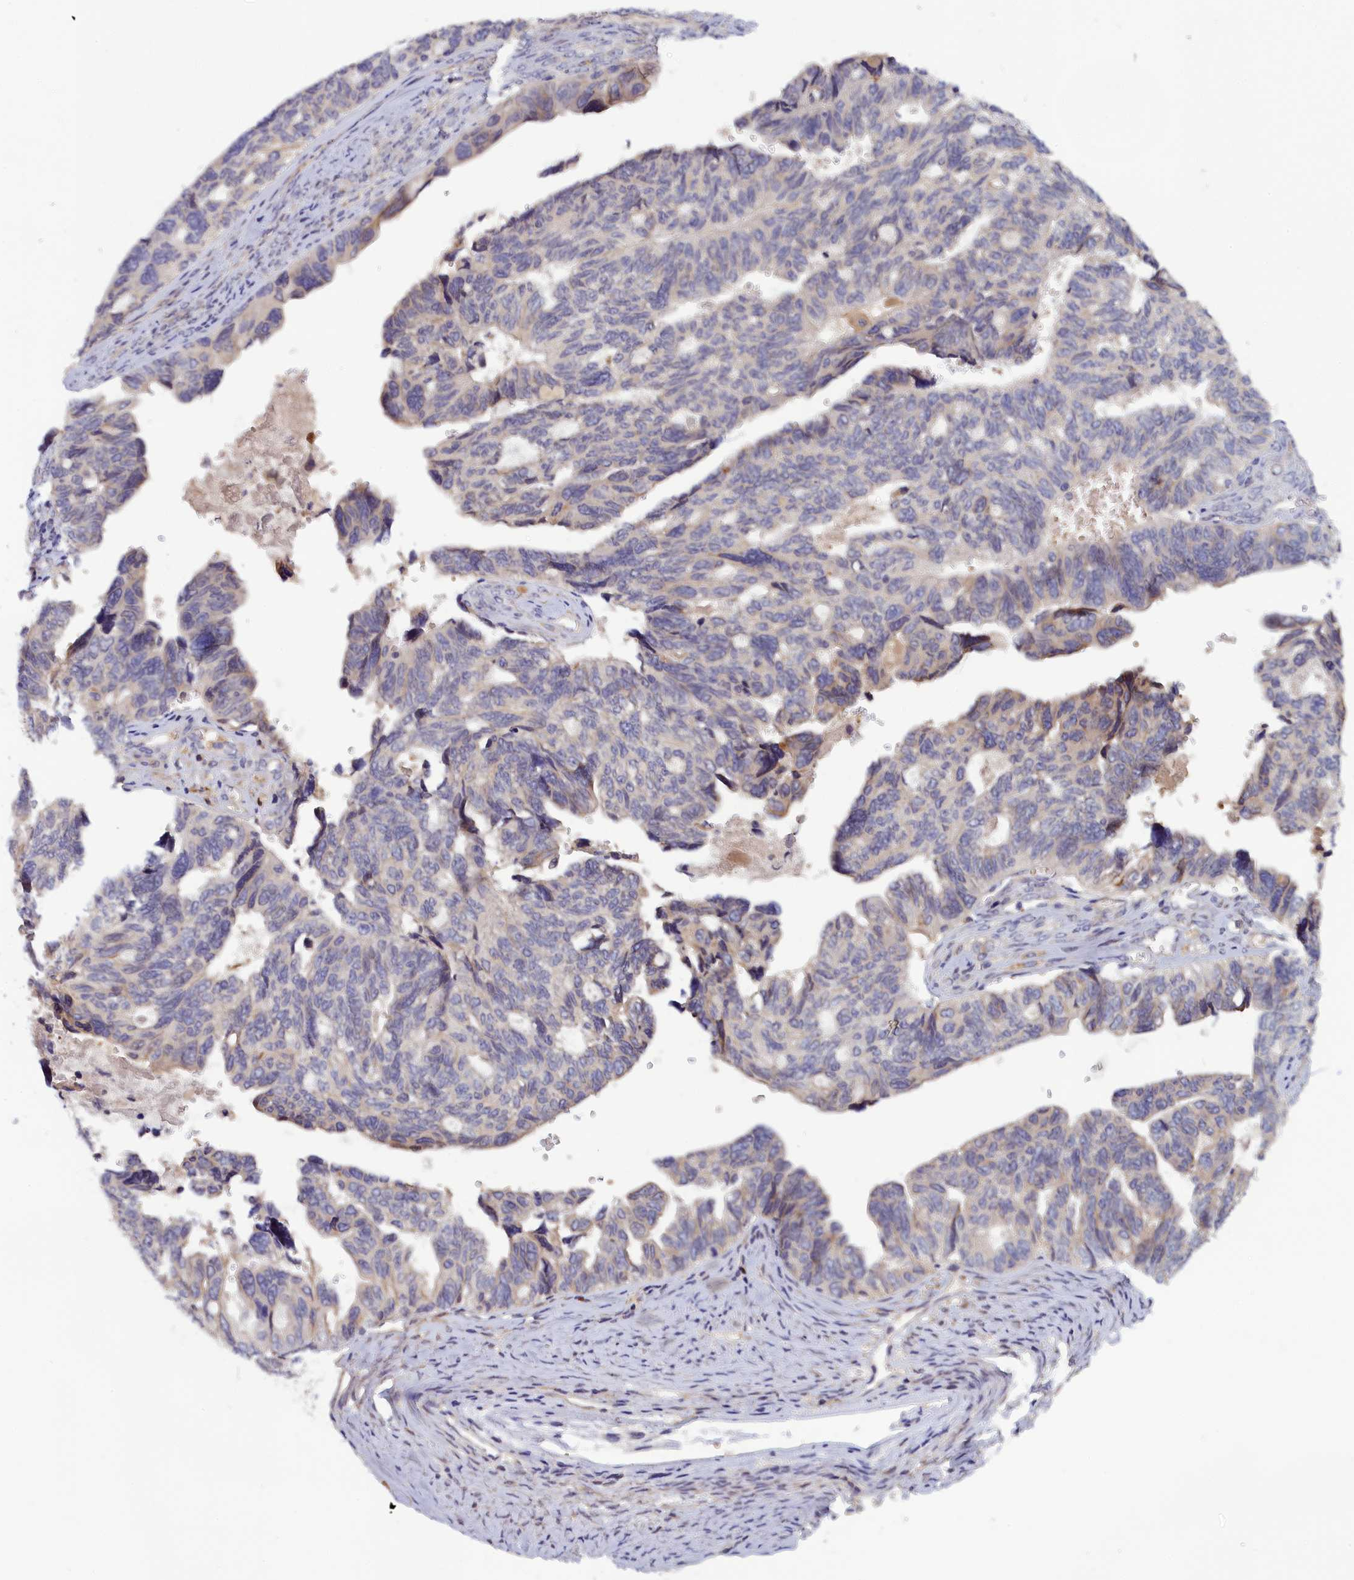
{"staining": {"intensity": "negative", "quantity": "none", "location": "none"}, "tissue": "ovarian cancer", "cell_type": "Tumor cells", "image_type": "cancer", "snomed": [{"axis": "morphology", "description": "Cystadenocarcinoma, serous, NOS"}, {"axis": "topography", "description": "Ovary"}], "caption": "Immunohistochemistry (IHC) photomicrograph of neoplastic tissue: human ovarian serous cystadenocarcinoma stained with DAB reveals no significant protein expression in tumor cells.", "gene": "IGFALS", "patient": {"sex": "female", "age": 79}}